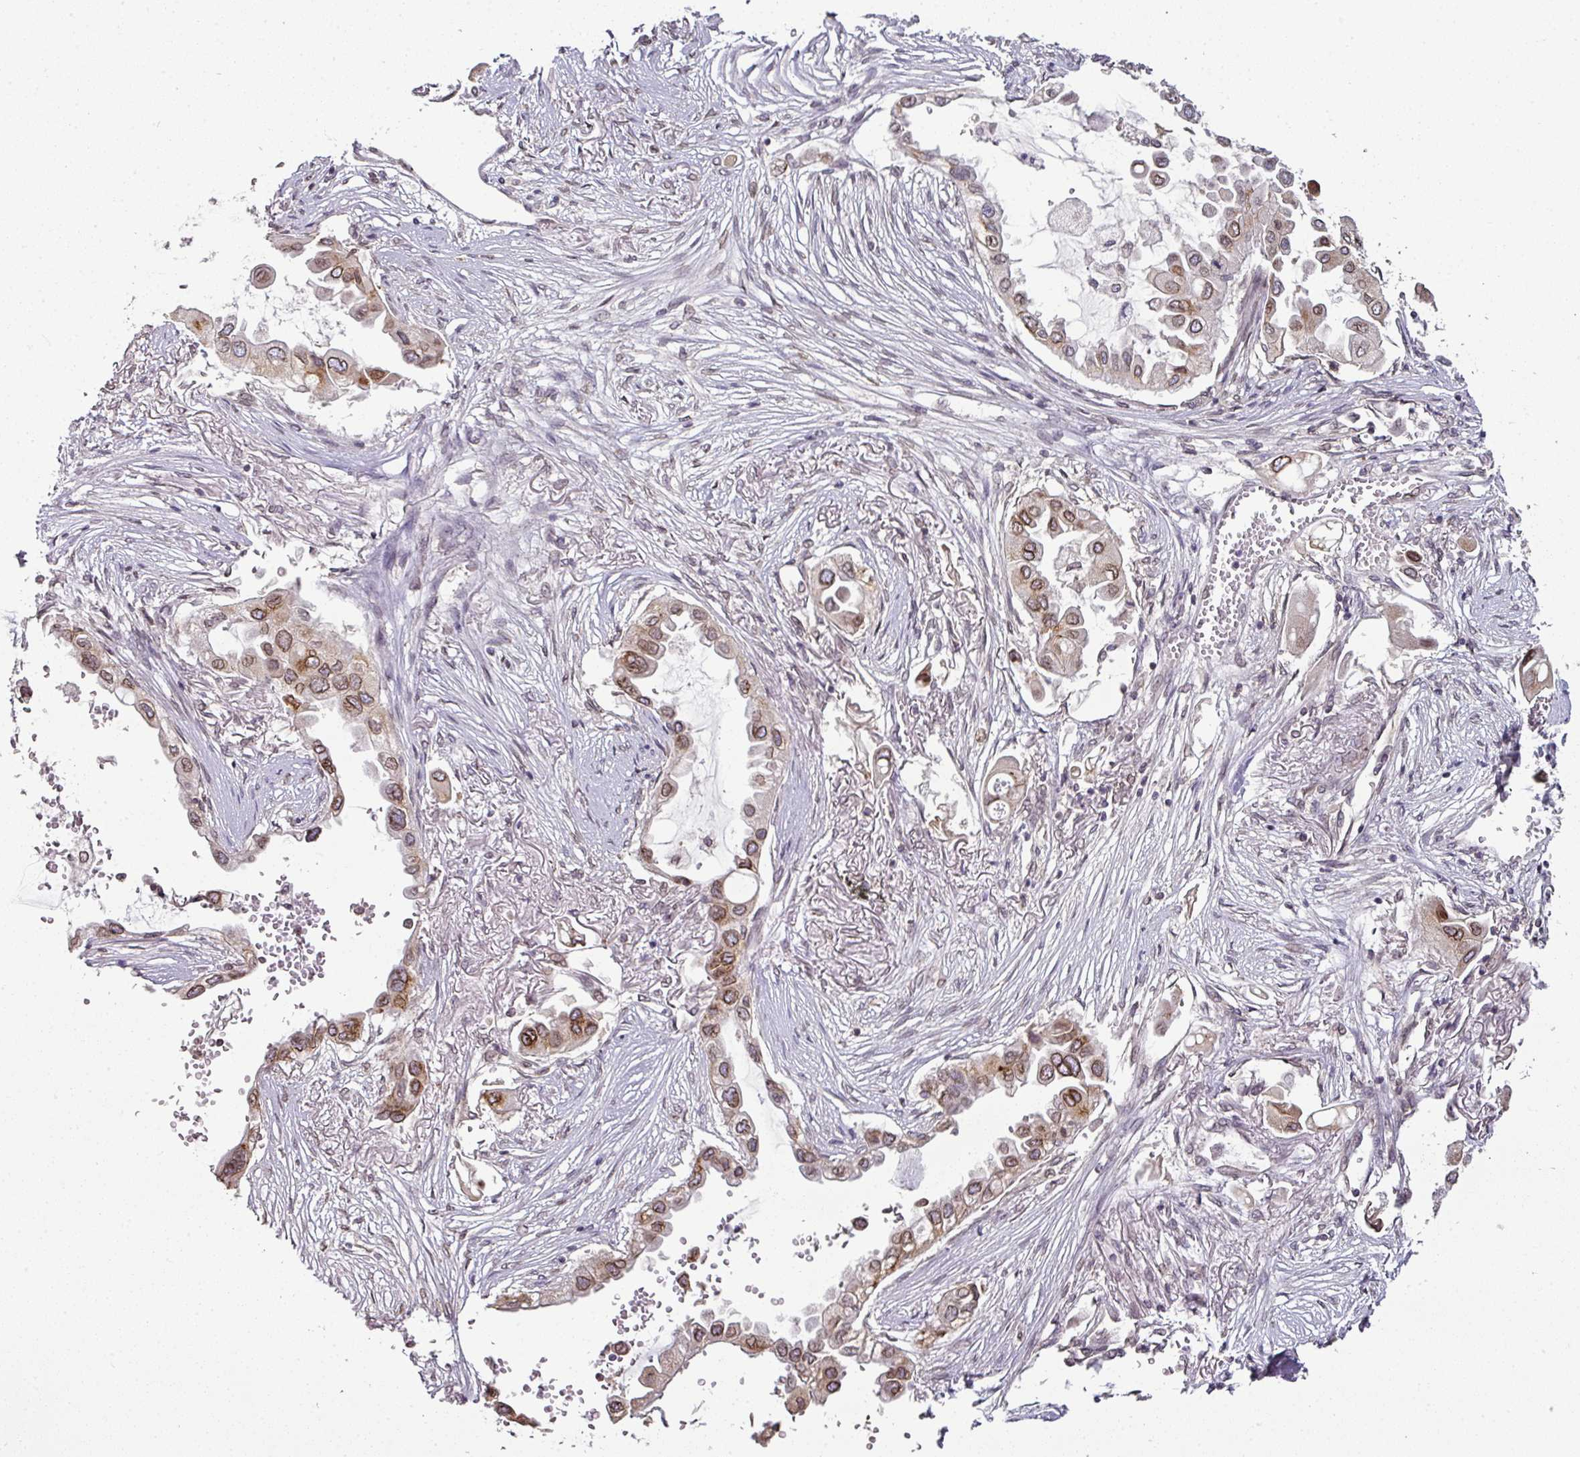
{"staining": {"intensity": "moderate", "quantity": ">75%", "location": "cytoplasmic/membranous,nuclear"}, "tissue": "lung cancer", "cell_type": "Tumor cells", "image_type": "cancer", "snomed": [{"axis": "morphology", "description": "Adenocarcinoma, NOS"}, {"axis": "topography", "description": "Lung"}], "caption": "About >75% of tumor cells in lung cancer (adenocarcinoma) exhibit moderate cytoplasmic/membranous and nuclear protein expression as visualized by brown immunohistochemical staining.", "gene": "RANGAP1", "patient": {"sex": "female", "age": 76}}